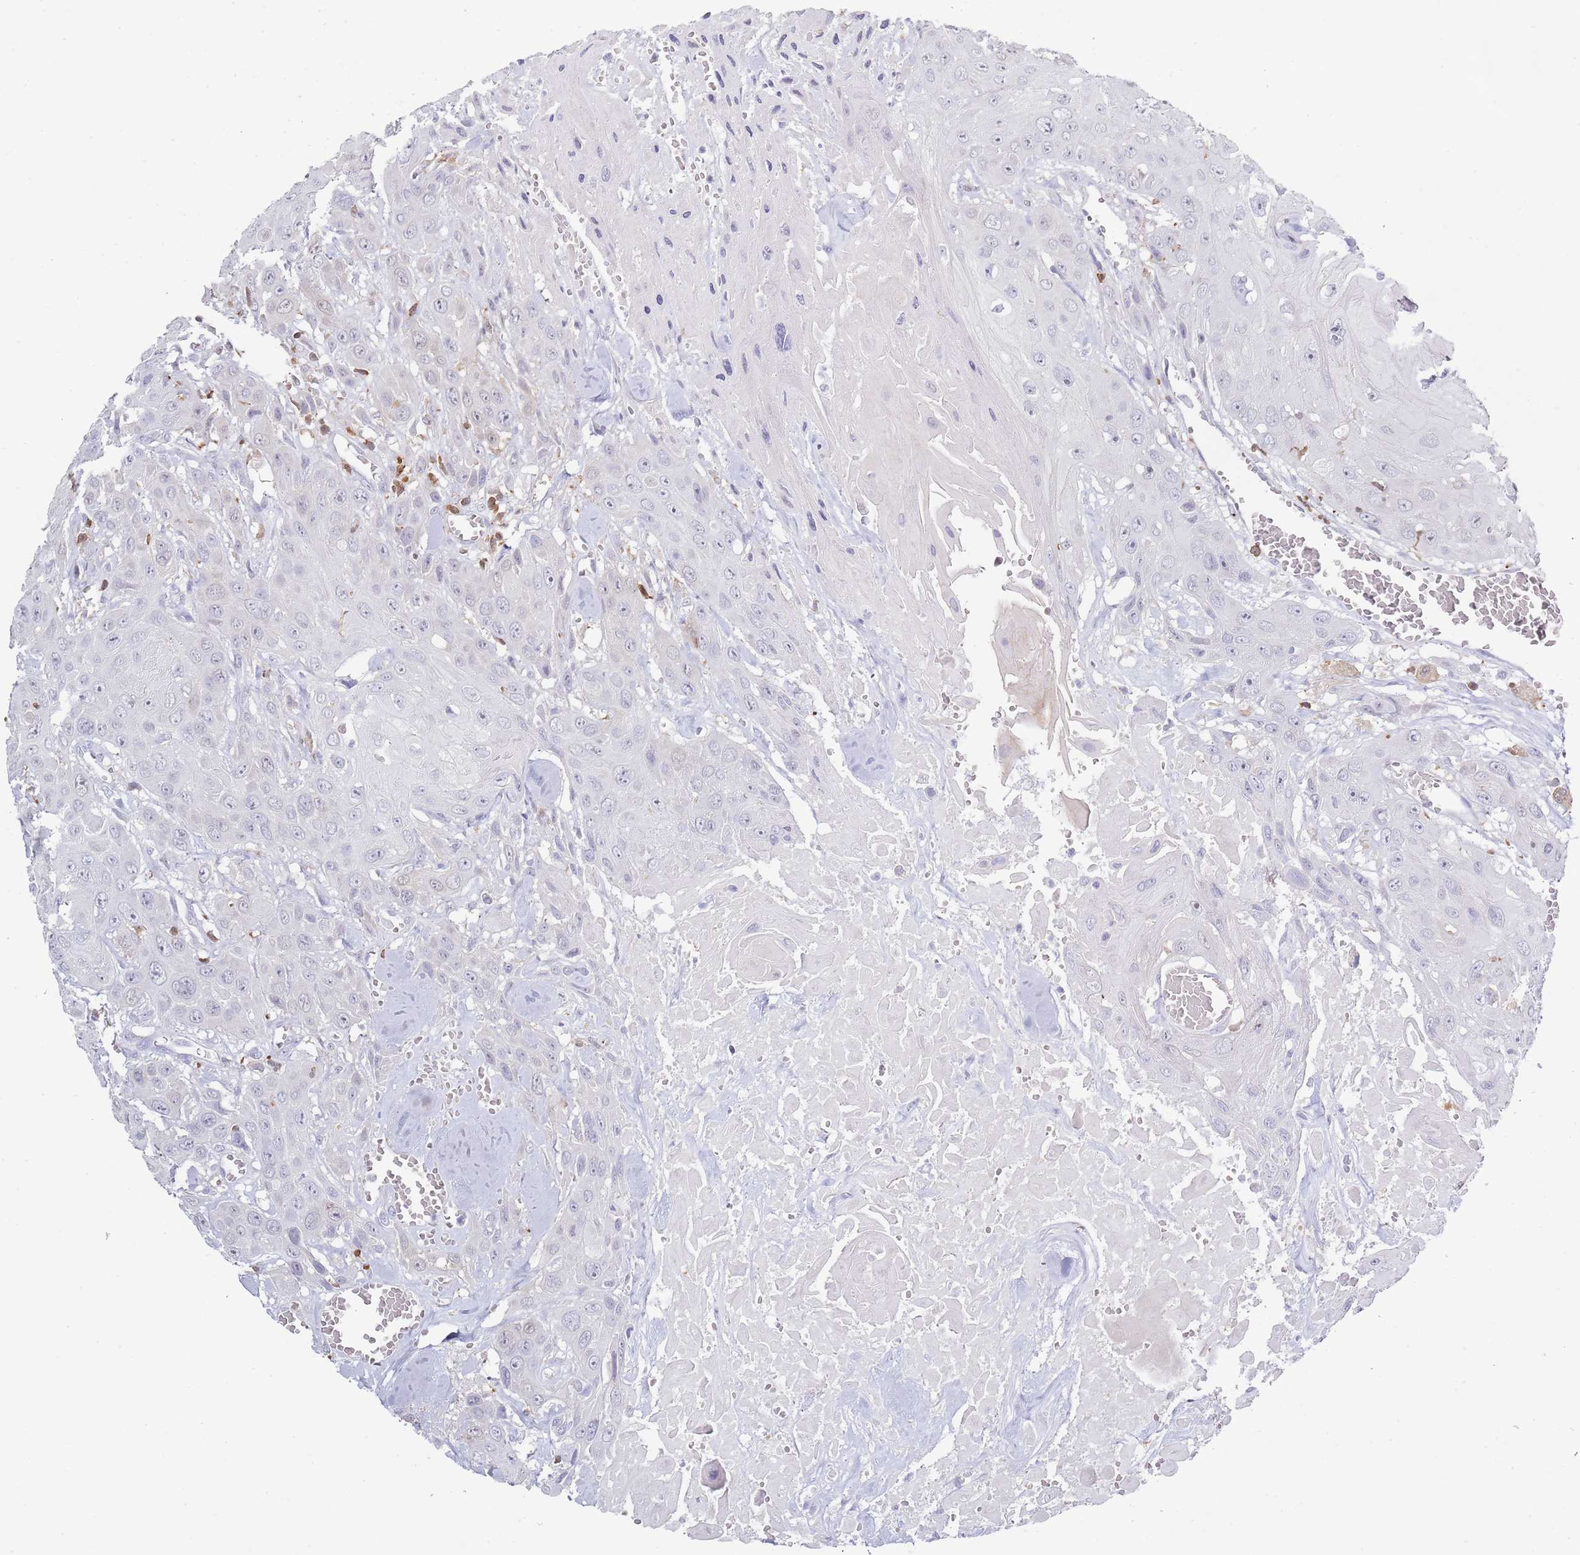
{"staining": {"intensity": "negative", "quantity": "none", "location": "none"}, "tissue": "head and neck cancer", "cell_type": "Tumor cells", "image_type": "cancer", "snomed": [{"axis": "morphology", "description": "Squamous cell carcinoma, NOS"}, {"axis": "topography", "description": "Head-Neck"}], "caption": "Tumor cells show no significant protein positivity in head and neck cancer. The staining was performed using DAB (3,3'-diaminobenzidine) to visualize the protein expression in brown, while the nuclei were stained in blue with hematoxylin (Magnification: 20x).", "gene": "LPXN", "patient": {"sex": "male", "age": 81}}